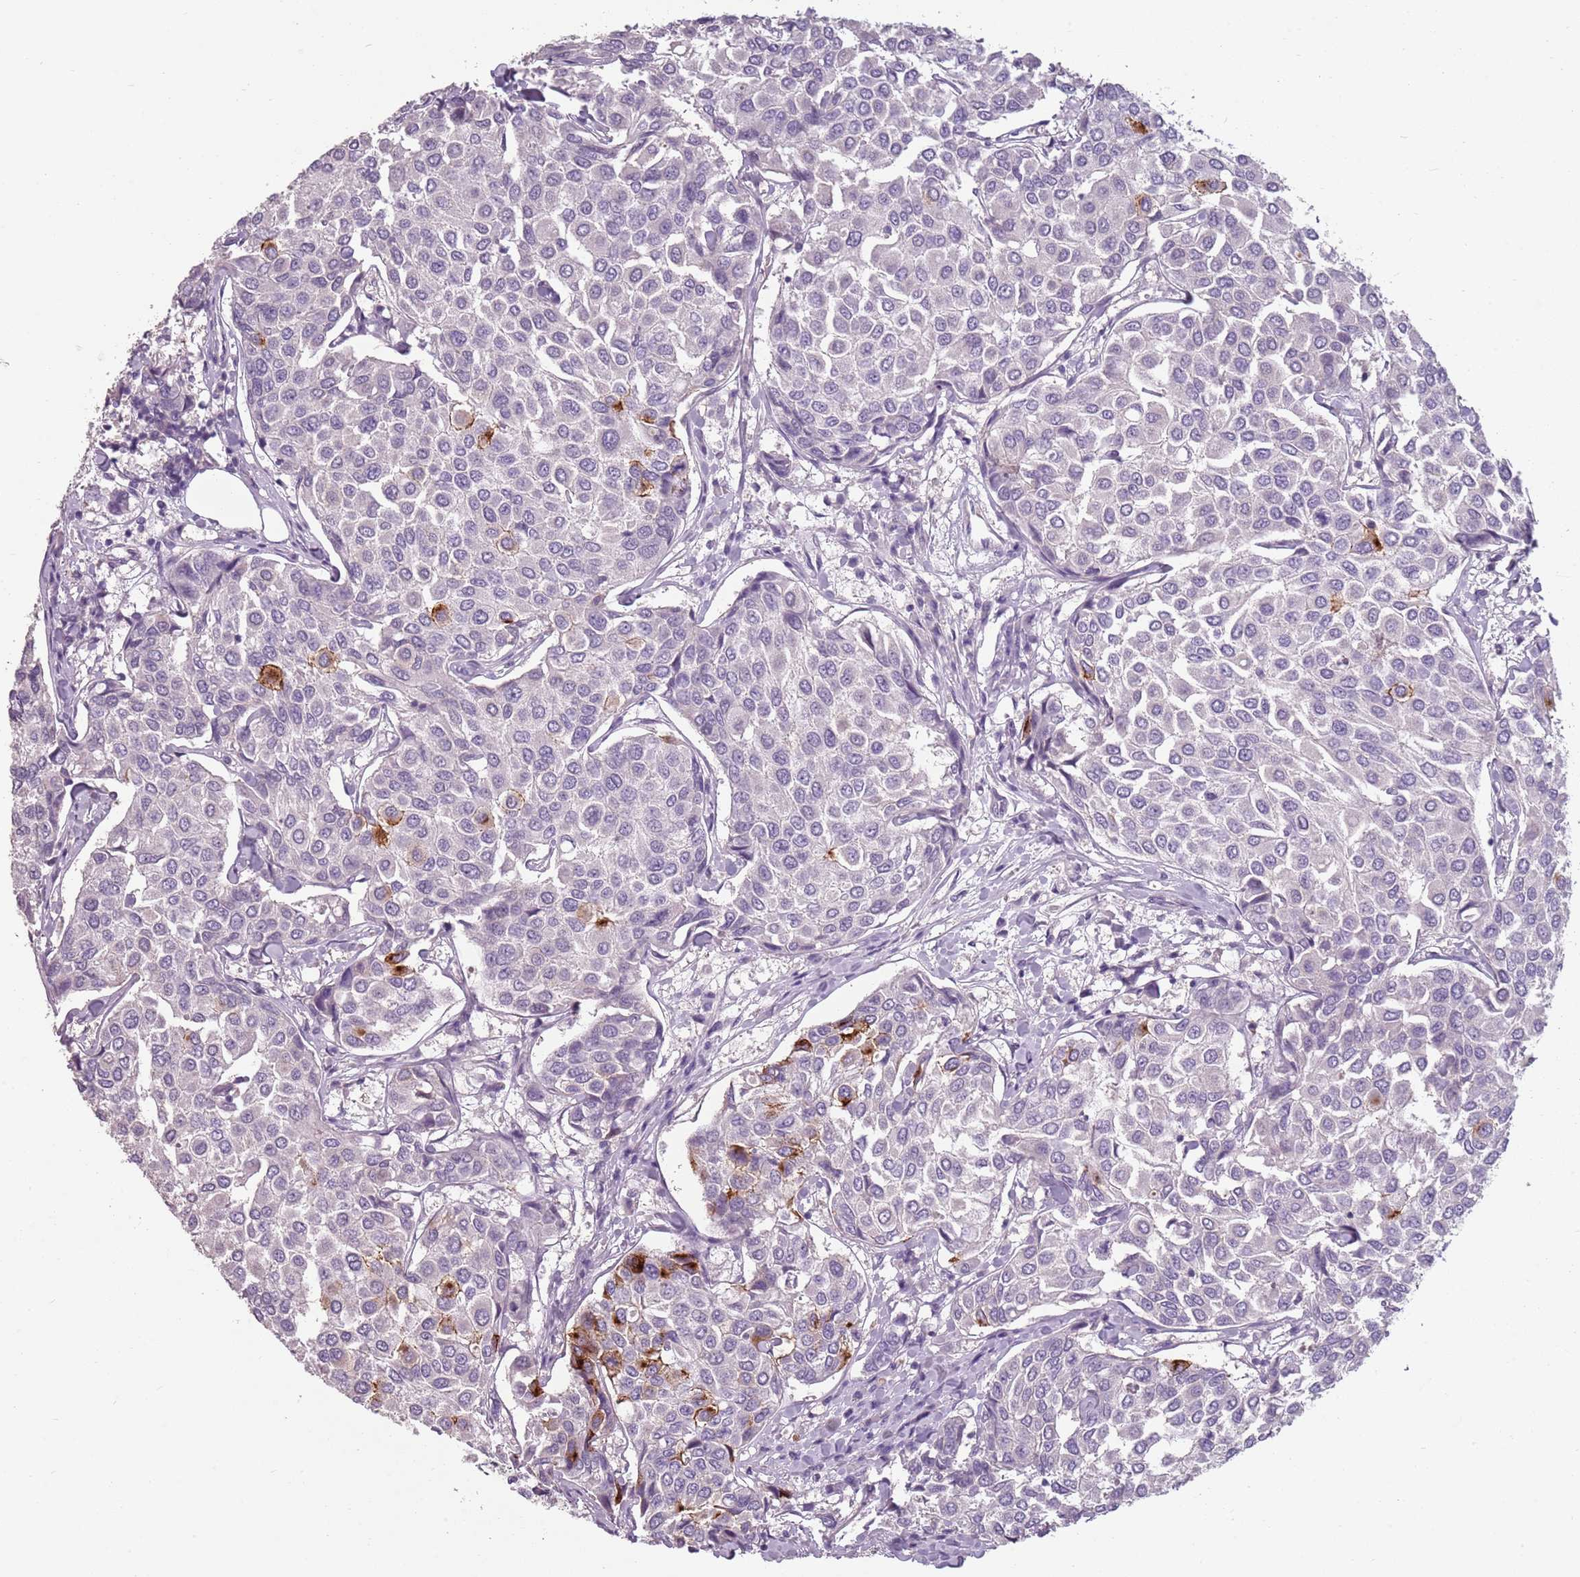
{"staining": {"intensity": "negative", "quantity": "none", "location": "none"}, "tissue": "breast cancer", "cell_type": "Tumor cells", "image_type": "cancer", "snomed": [{"axis": "morphology", "description": "Duct carcinoma"}, {"axis": "topography", "description": "Breast"}], "caption": "IHC of breast cancer displays no expression in tumor cells.", "gene": "PIEZO1", "patient": {"sex": "female", "age": 55}}